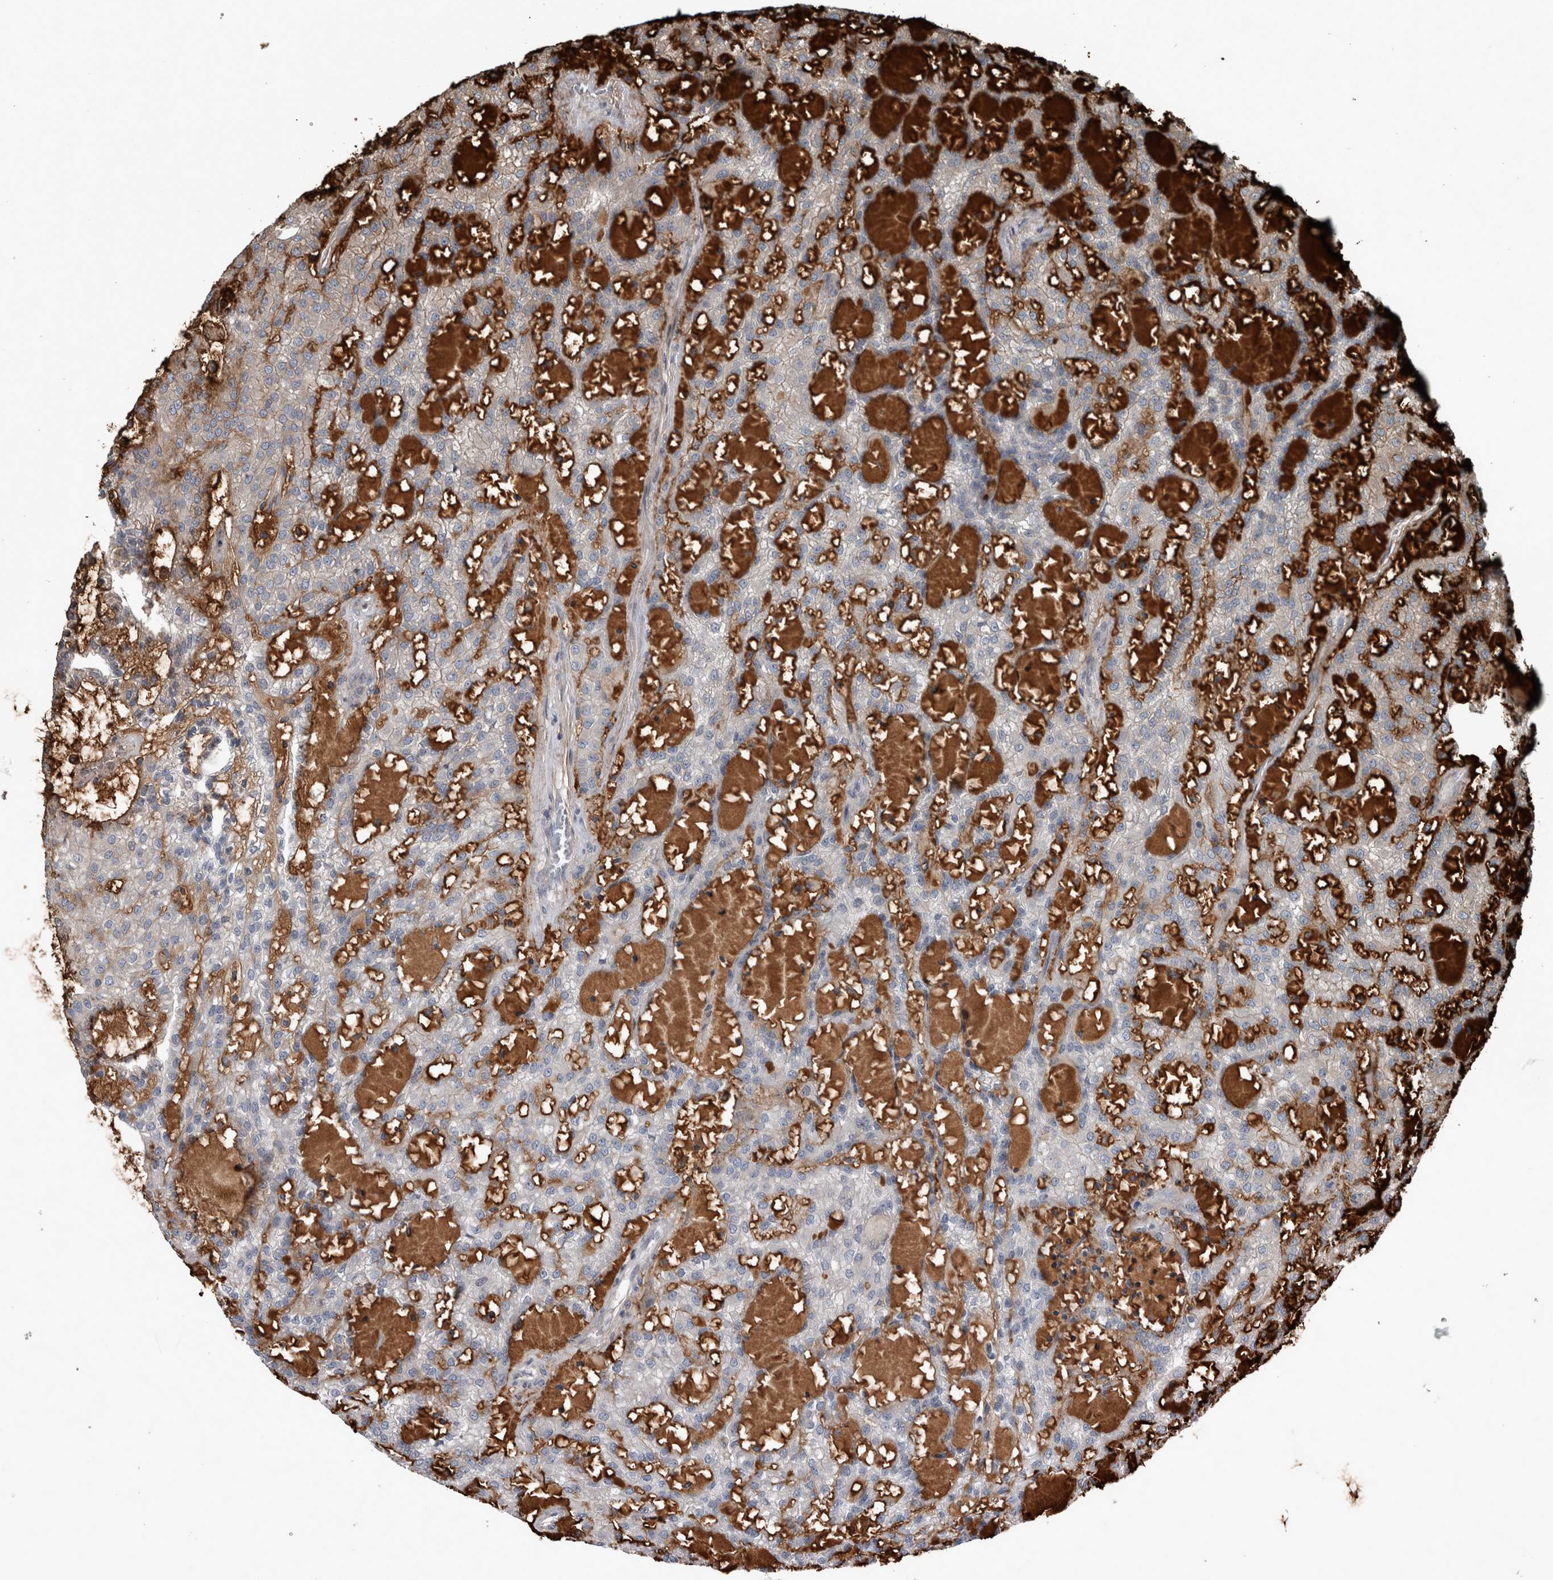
{"staining": {"intensity": "negative", "quantity": "none", "location": "none"}, "tissue": "renal cancer", "cell_type": "Tumor cells", "image_type": "cancer", "snomed": [{"axis": "morphology", "description": "Adenocarcinoma, NOS"}, {"axis": "topography", "description": "Kidney"}], "caption": "This is an immunohistochemistry (IHC) image of renal cancer. There is no expression in tumor cells.", "gene": "EXOC8", "patient": {"sex": "male", "age": 63}}